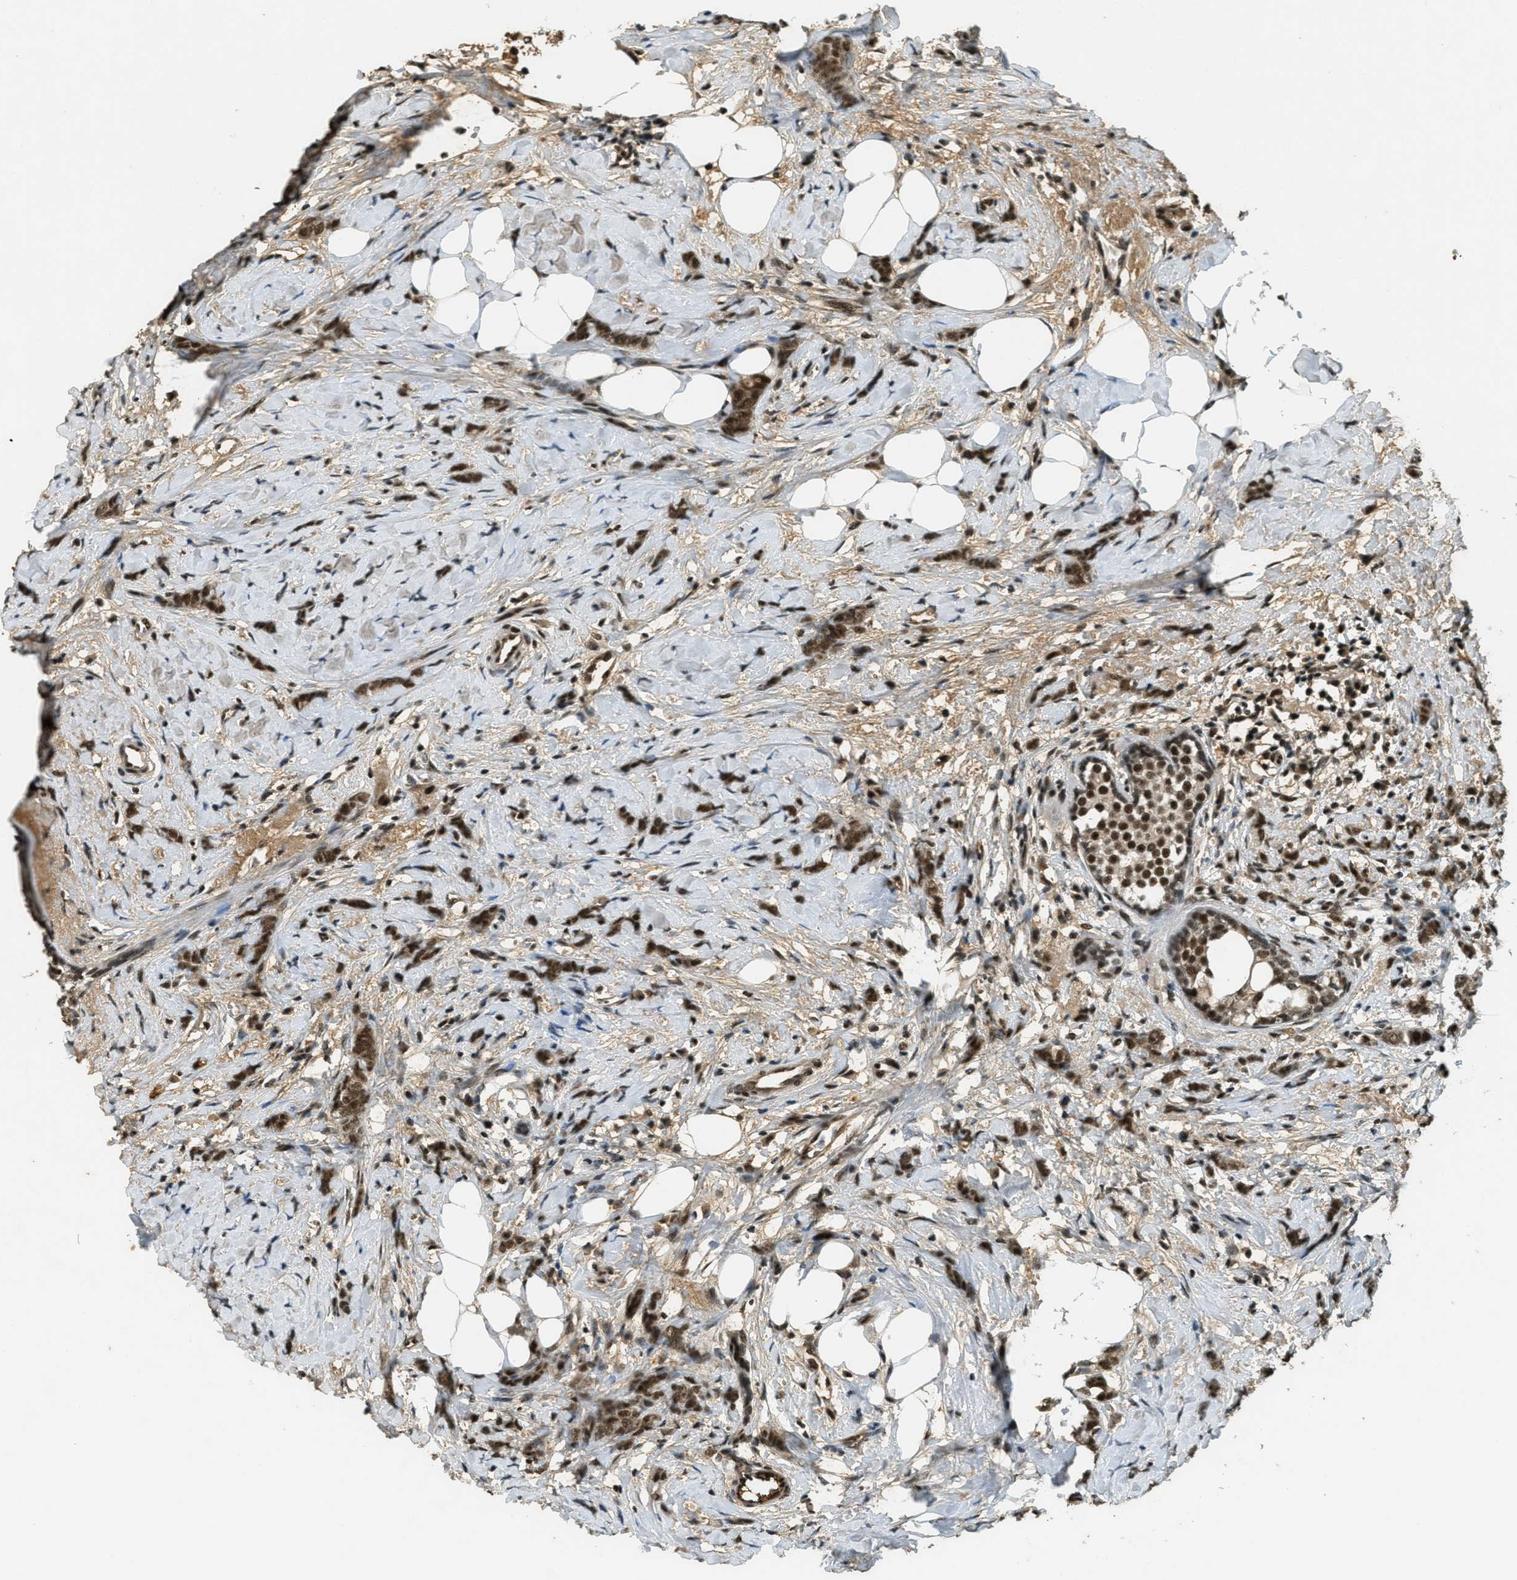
{"staining": {"intensity": "strong", "quantity": ">75%", "location": "nuclear"}, "tissue": "breast cancer", "cell_type": "Tumor cells", "image_type": "cancer", "snomed": [{"axis": "morphology", "description": "Lobular carcinoma, in situ"}, {"axis": "morphology", "description": "Lobular carcinoma"}, {"axis": "topography", "description": "Breast"}], "caption": "High-power microscopy captured an immunohistochemistry histopathology image of breast cancer (lobular carcinoma), revealing strong nuclear expression in about >75% of tumor cells. The protein of interest is stained brown, and the nuclei are stained in blue (DAB (3,3'-diaminobenzidine) IHC with brightfield microscopy, high magnification).", "gene": "ZNF148", "patient": {"sex": "female", "age": 41}}